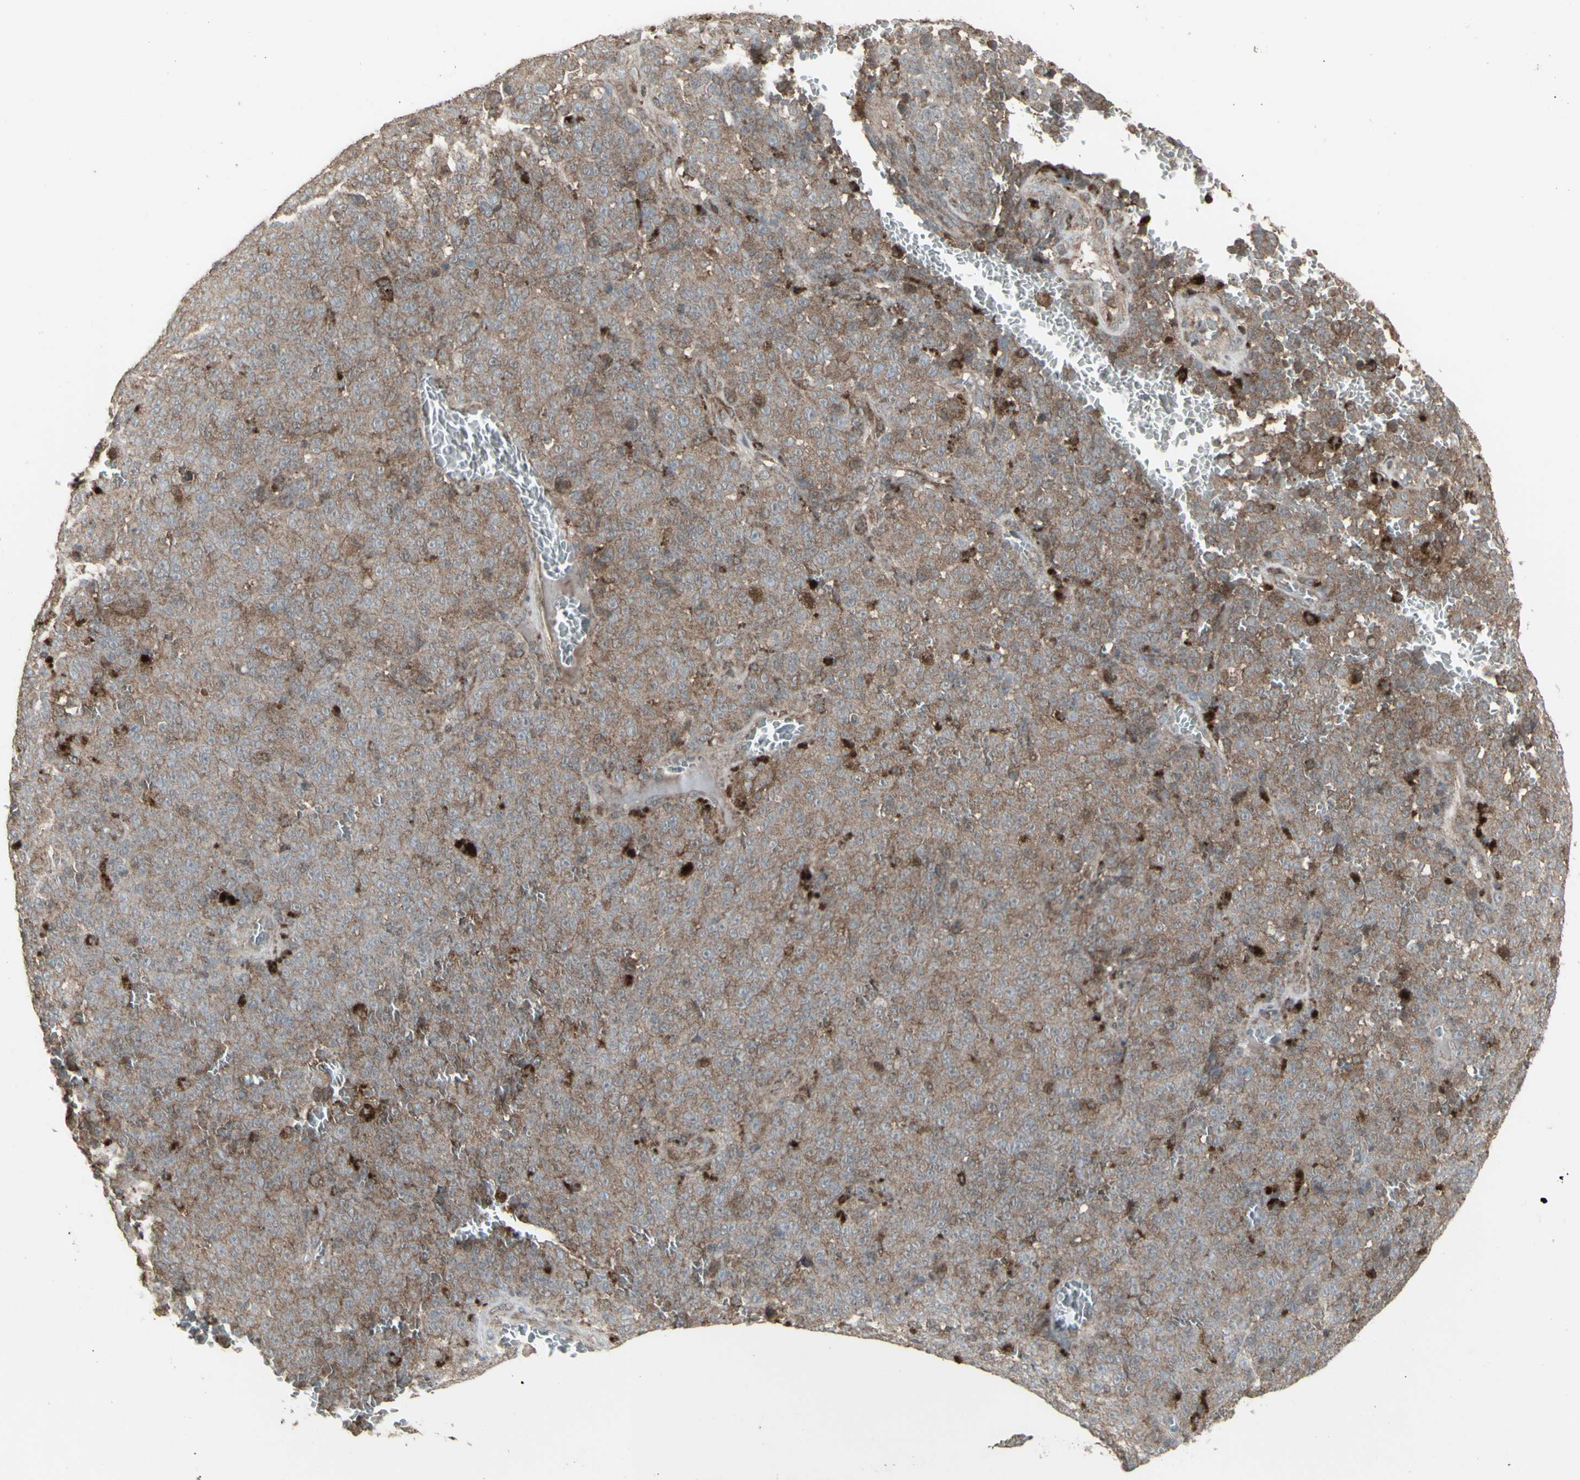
{"staining": {"intensity": "moderate", "quantity": ">75%", "location": "cytoplasmic/membranous"}, "tissue": "melanoma", "cell_type": "Tumor cells", "image_type": "cancer", "snomed": [{"axis": "morphology", "description": "Malignant melanoma, NOS"}, {"axis": "topography", "description": "Skin"}], "caption": "Protein staining of malignant melanoma tissue demonstrates moderate cytoplasmic/membranous staining in about >75% of tumor cells. Using DAB (3,3'-diaminobenzidine) (brown) and hematoxylin (blue) stains, captured at high magnification using brightfield microscopy.", "gene": "RNASEL", "patient": {"sex": "female", "age": 82}}